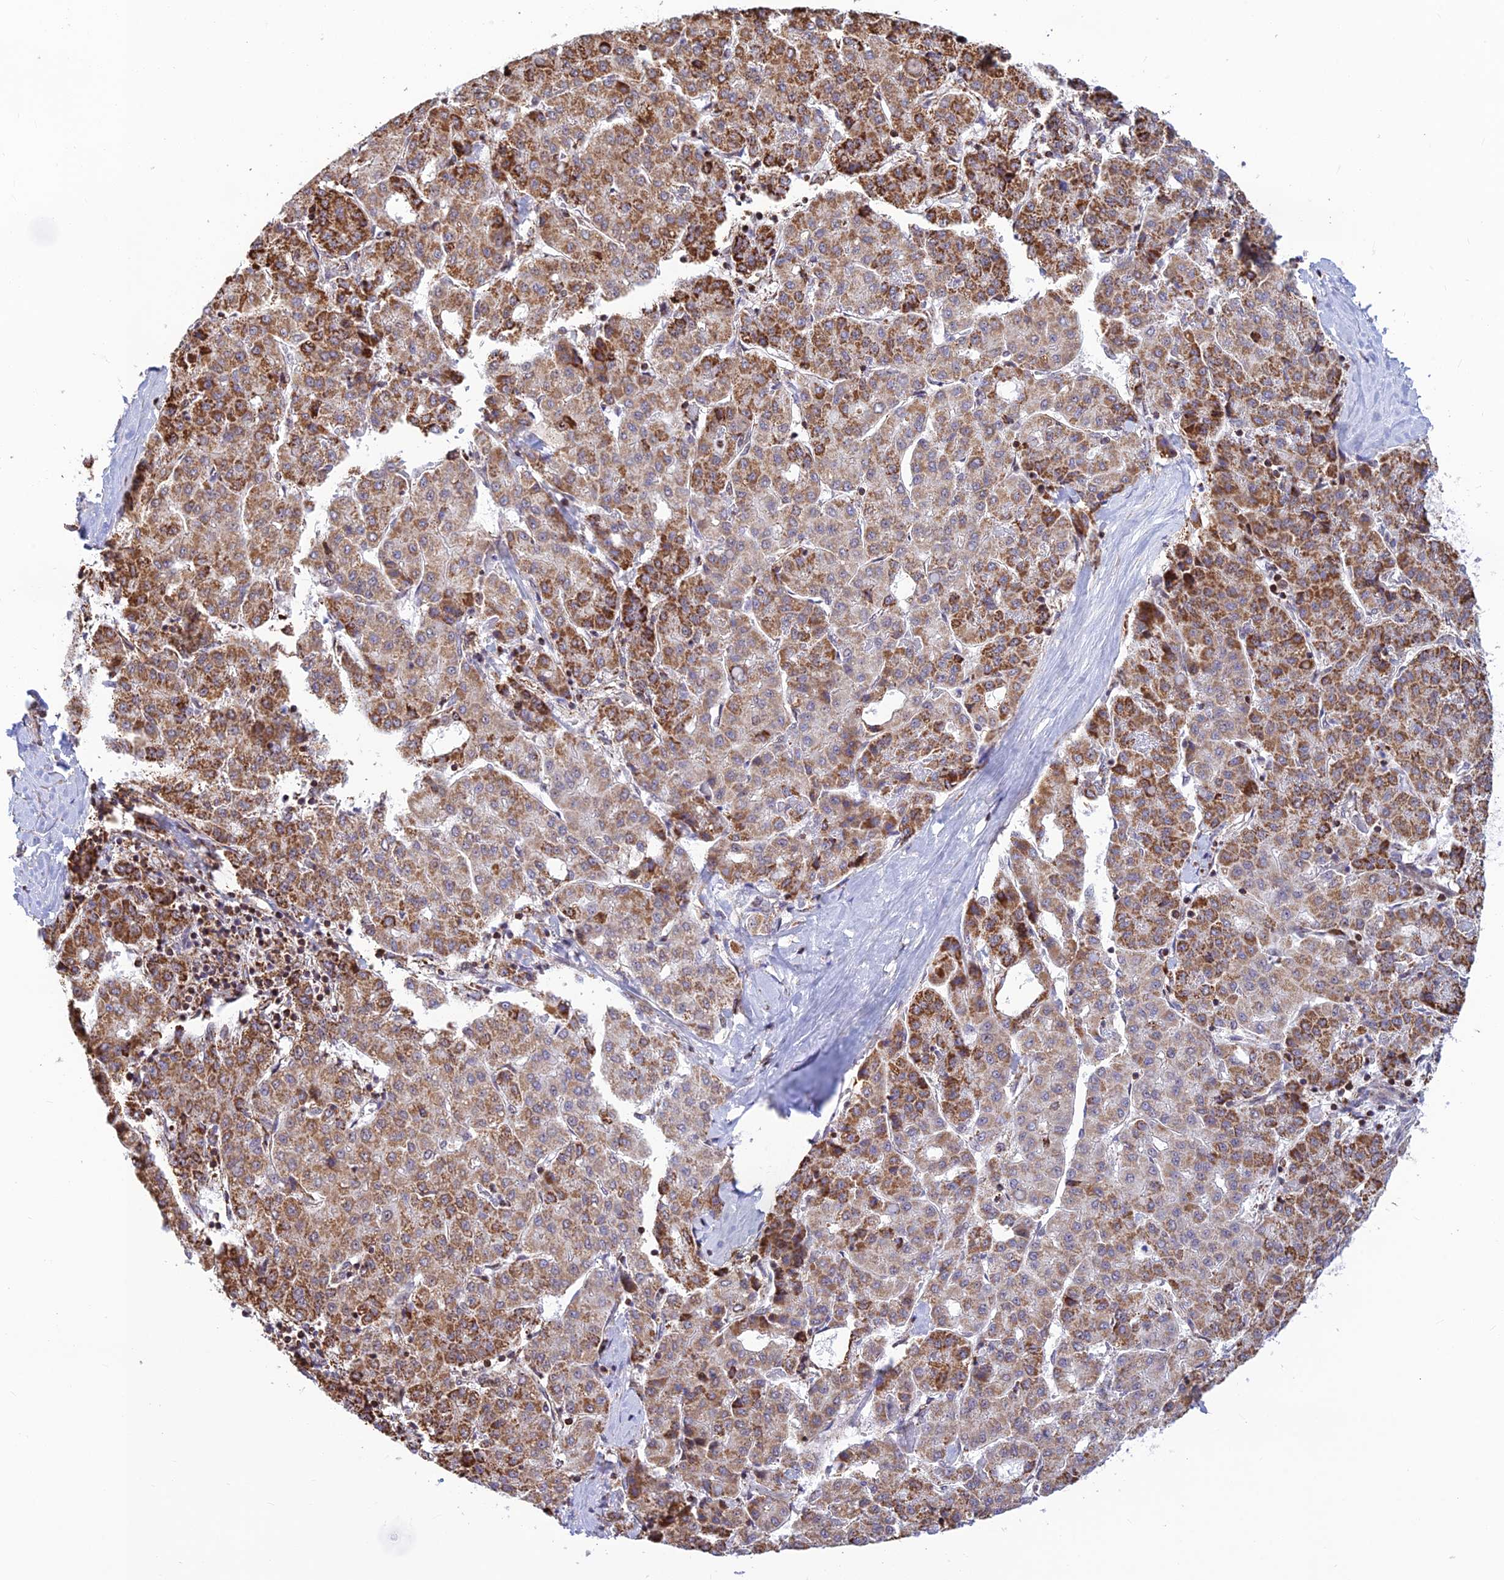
{"staining": {"intensity": "moderate", "quantity": ">75%", "location": "cytoplasmic/membranous"}, "tissue": "liver cancer", "cell_type": "Tumor cells", "image_type": "cancer", "snomed": [{"axis": "morphology", "description": "Carcinoma, Hepatocellular, NOS"}, {"axis": "topography", "description": "Liver"}], "caption": "Protein expression analysis of hepatocellular carcinoma (liver) reveals moderate cytoplasmic/membranous expression in approximately >75% of tumor cells.", "gene": "POLR1G", "patient": {"sex": "male", "age": 65}}